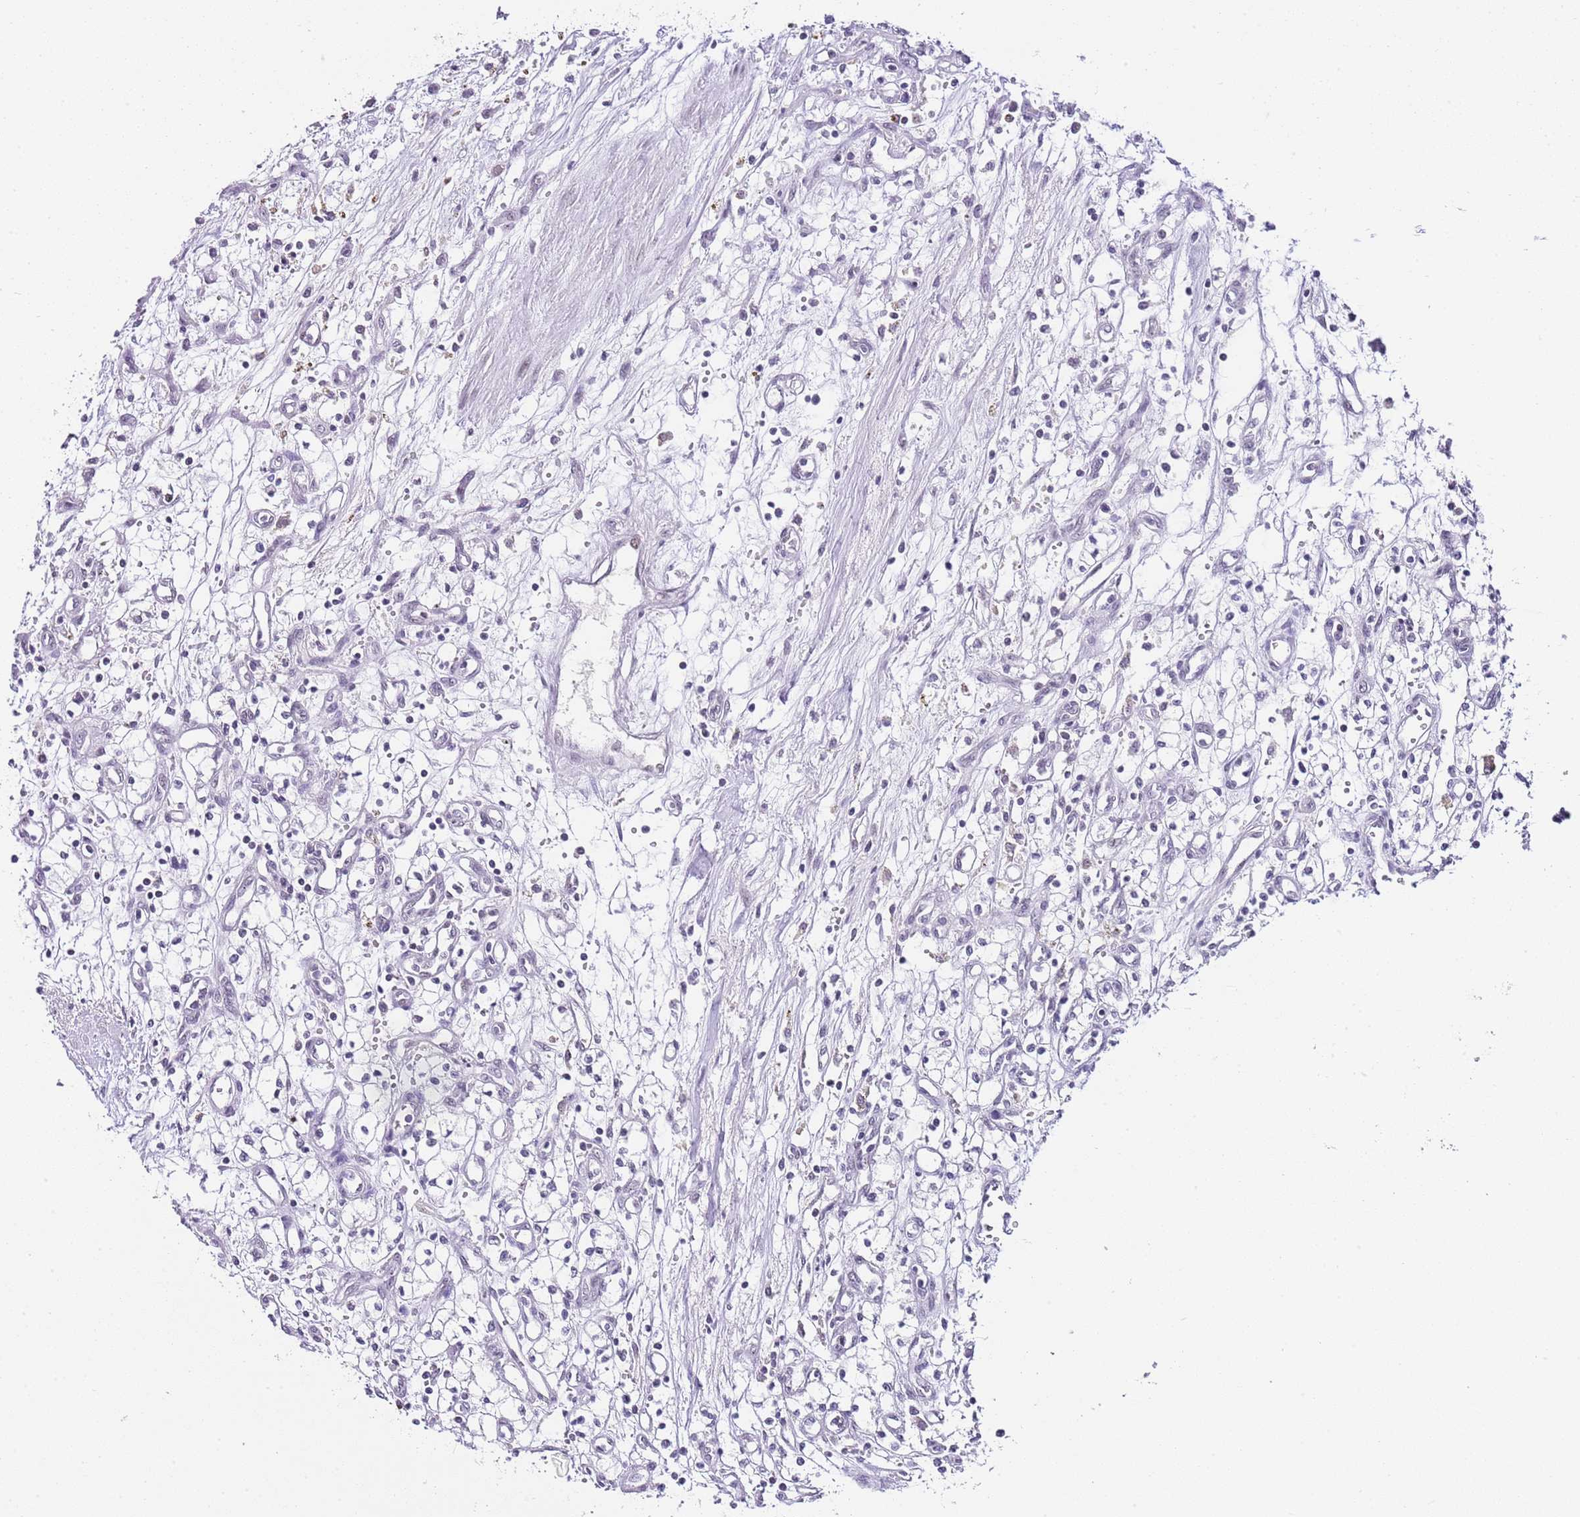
{"staining": {"intensity": "negative", "quantity": "none", "location": "none"}, "tissue": "renal cancer", "cell_type": "Tumor cells", "image_type": "cancer", "snomed": [{"axis": "morphology", "description": "Adenocarcinoma, NOS"}, {"axis": "topography", "description": "Kidney"}], "caption": "Tumor cells show no significant protein expression in renal cancer (adenocarcinoma).", "gene": "NOP56", "patient": {"sex": "male", "age": 59}}